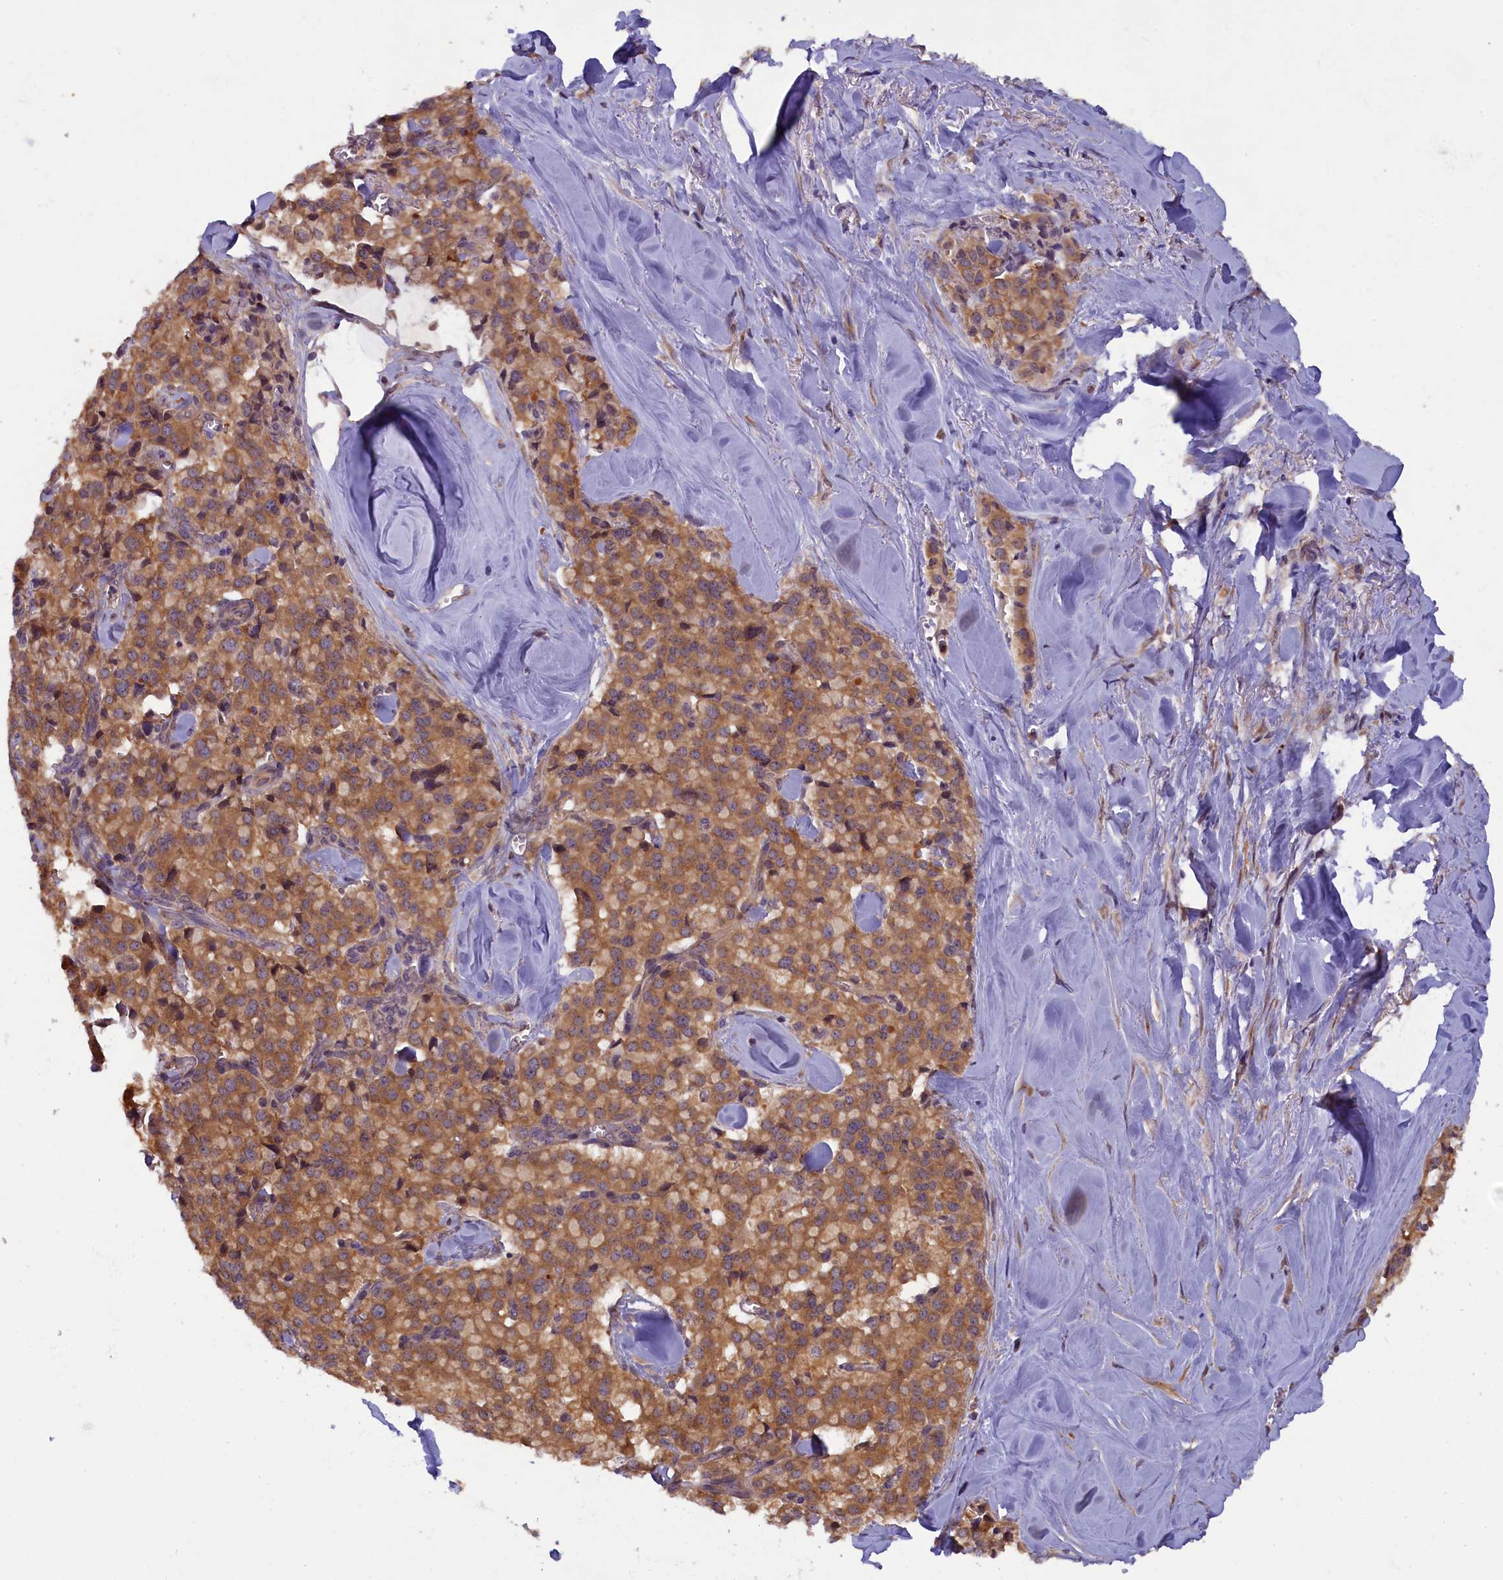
{"staining": {"intensity": "moderate", "quantity": ">75%", "location": "cytoplasmic/membranous"}, "tissue": "pancreatic cancer", "cell_type": "Tumor cells", "image_type": "cancer", "snomed": [{"axis": "morphology", "description": "Adenocarcinoma, NOS"}, {"axis": "topography", "description": "Pancreas"}], "caption": "Pancreatic cancer tissue exhibits moderate cytoplasmic/membranous expression in approximately >75% of tumor cells, visualized by immunohistochemistry. (DAB IHC, brown staining for protein, blue staining for nuclei).", "gene": "CCDC9B", "patient": {"sex": "male", "age": 65}}